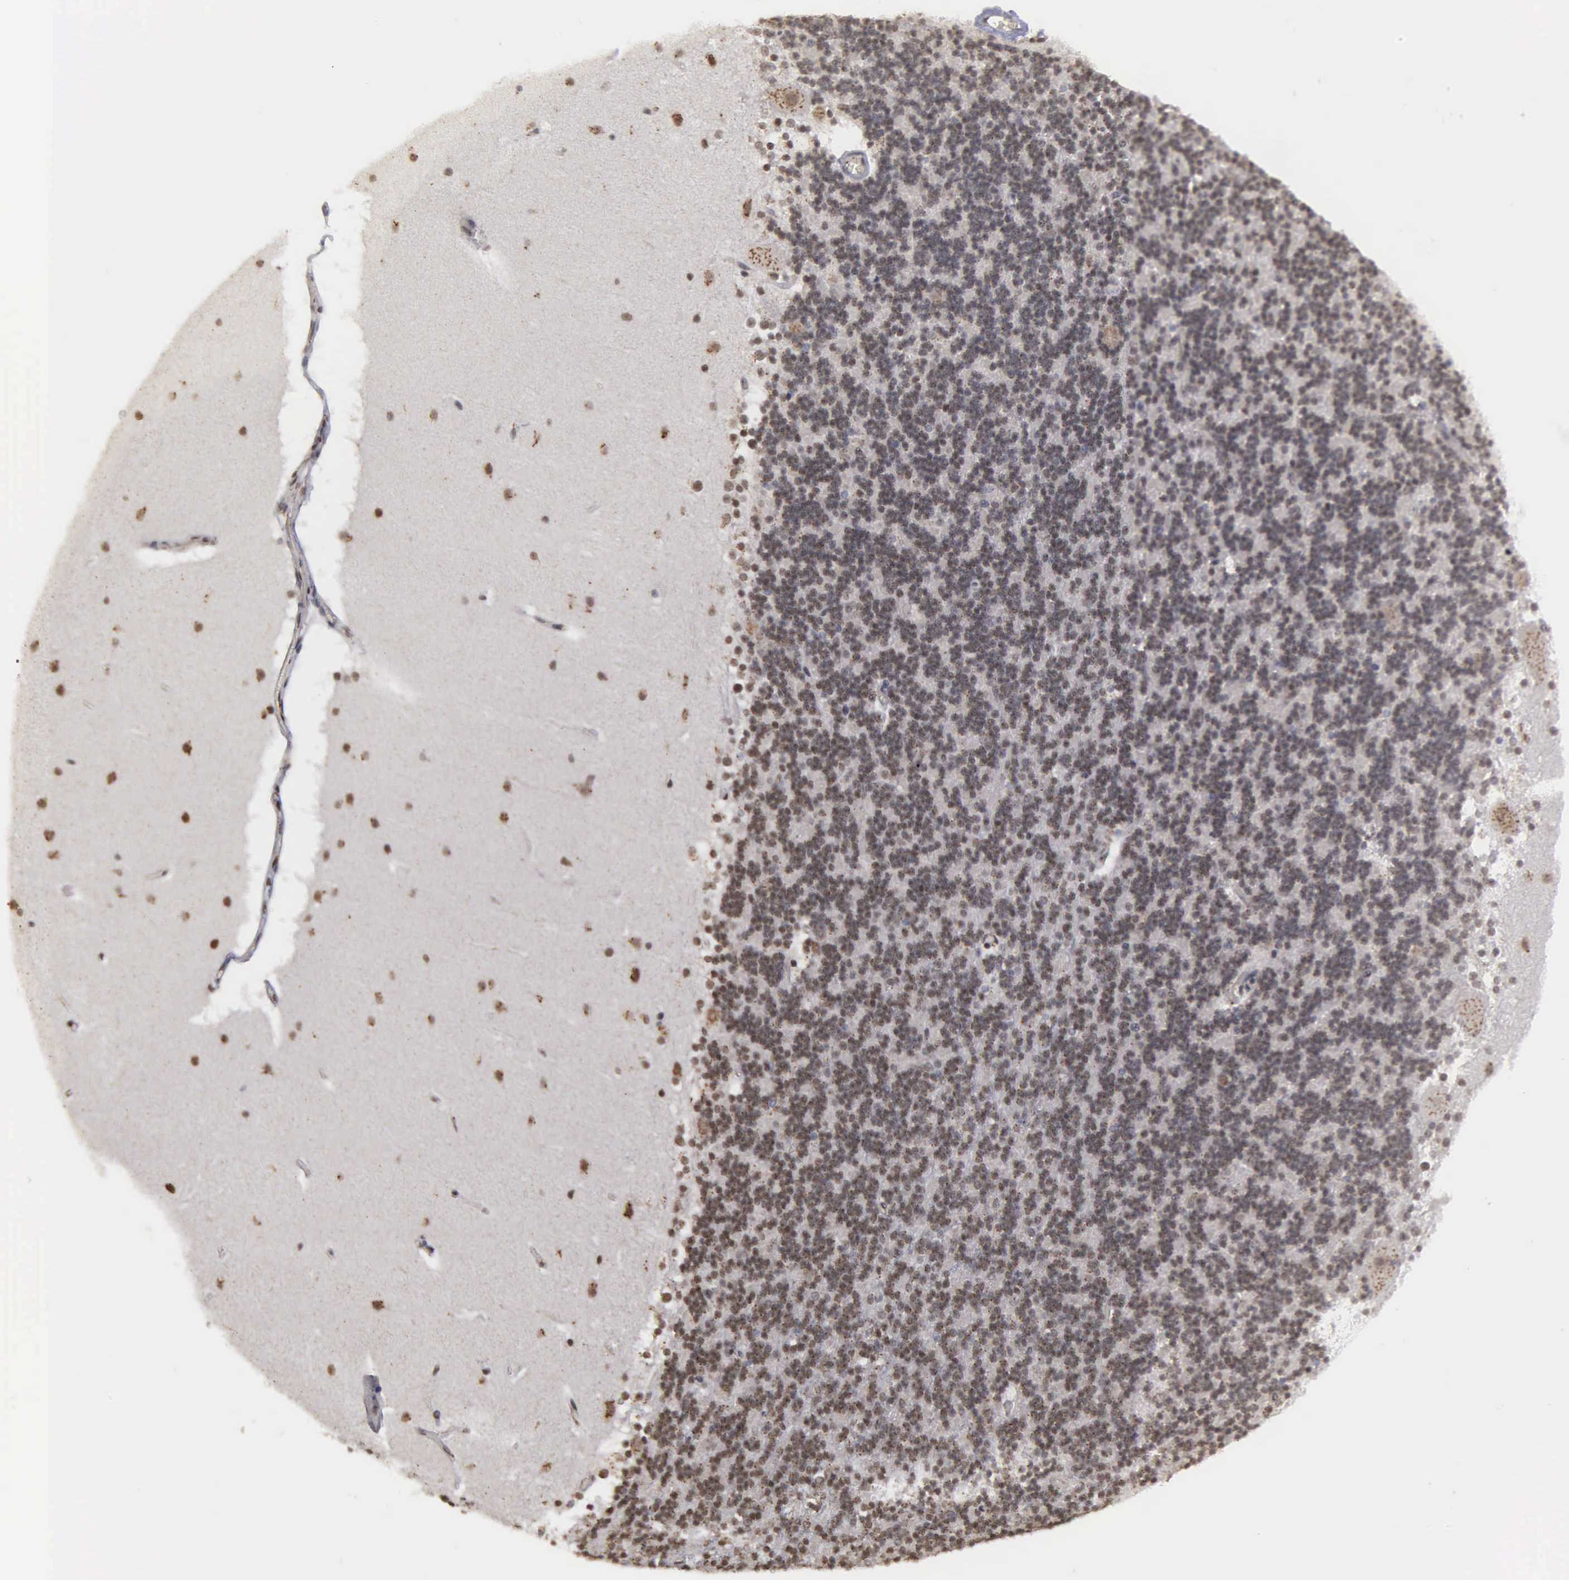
{"staining": {"intensity": "moderate", "quantity": ">75%", "location": "nuclear"}, "tissue": "cerebellum", "cell_type": "Cells in granular layer", "image_type": "normal", "snomed": [{"axis": "morphology", "description": "Normal tissue, NOS"}, {"axis": "topography", "description": "Cerebellum"}], "caption": "Cerebellum stained with immunohistochemistry (IHC) displays moderate nuclear staining in approximately >75% of cells in granular layer.", "gene": "GTF2A1", "patient": {"sex": "female", "age": 19}}